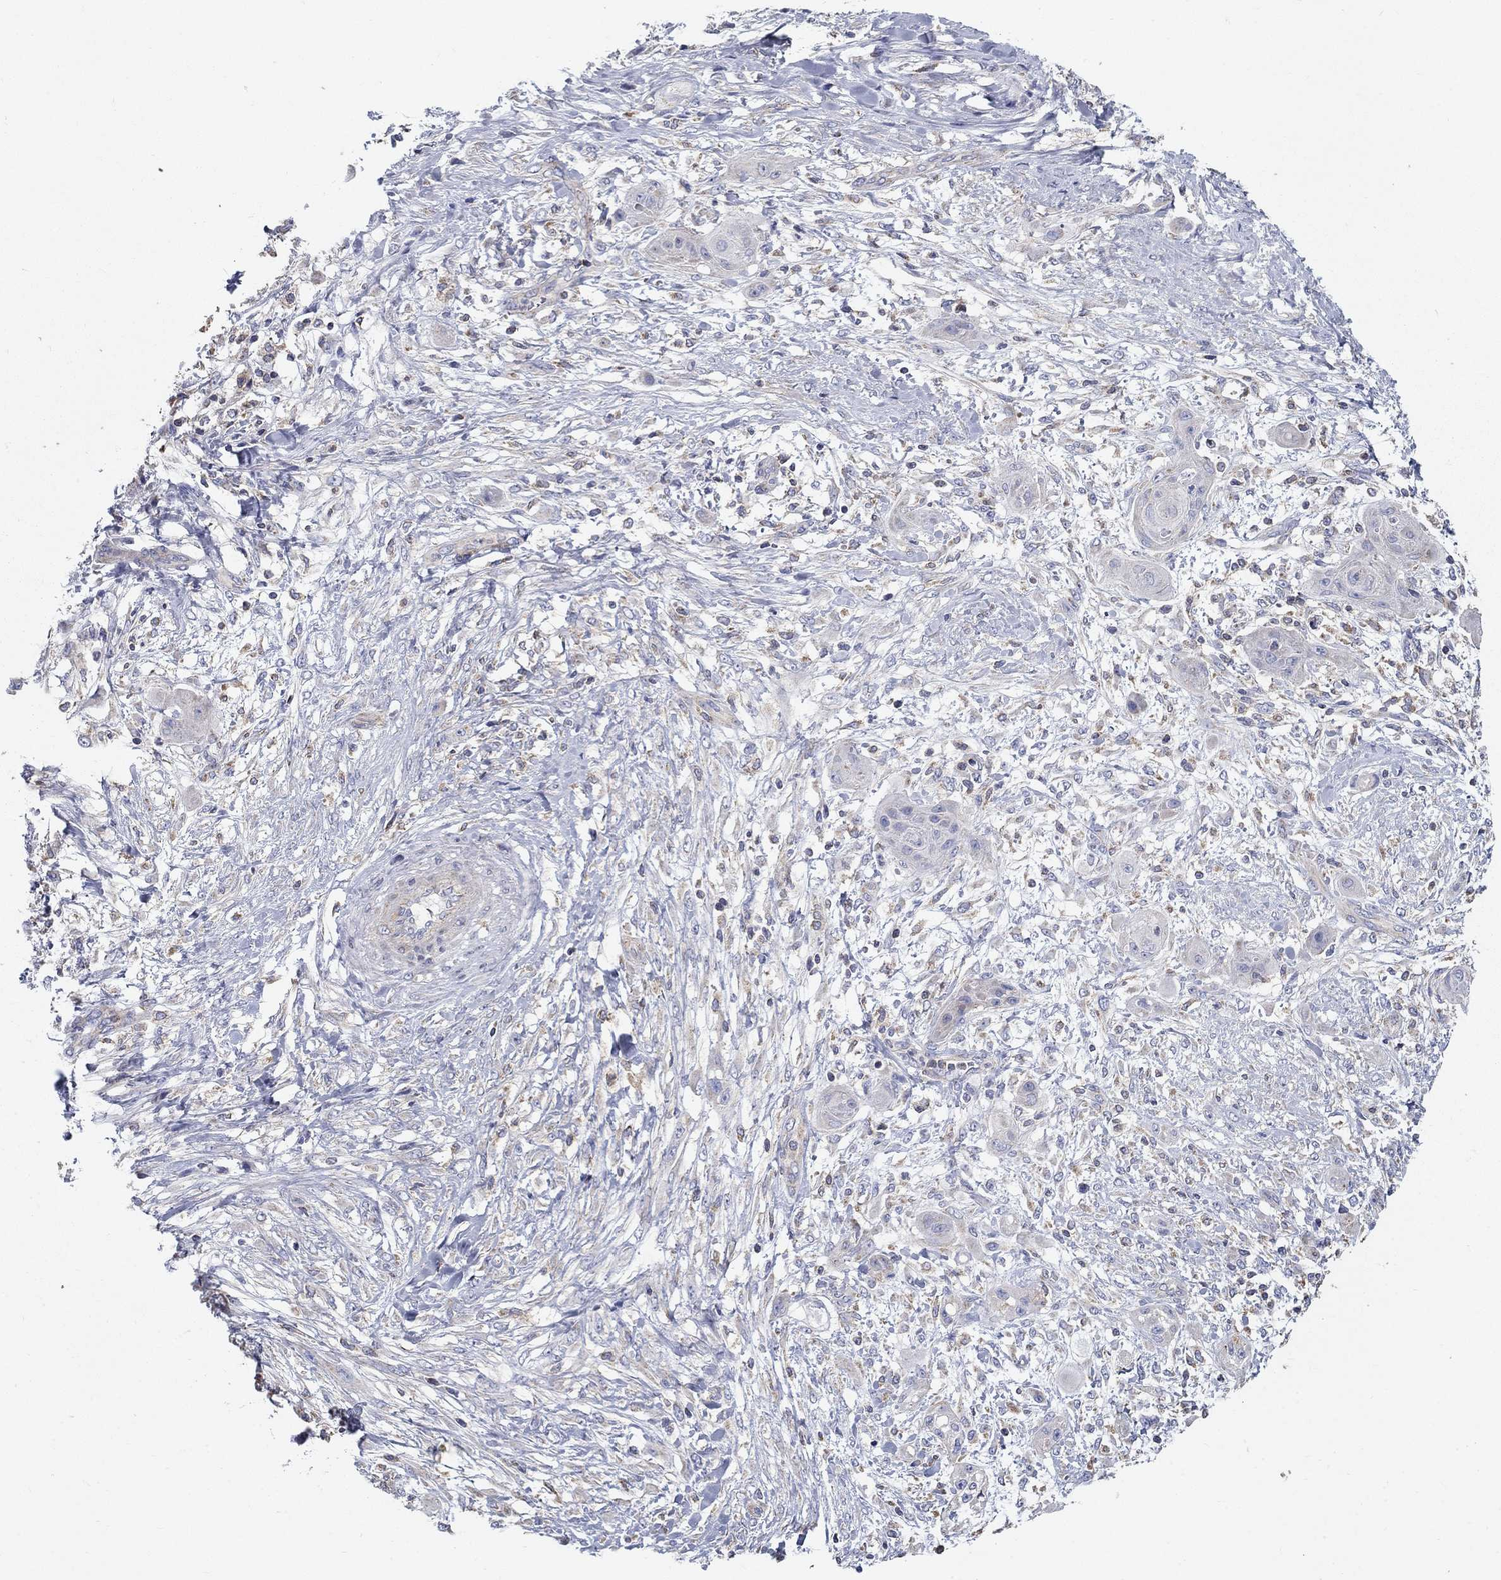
{"staining": {"intensity": "negative", "quantity": "none", "location": "none"}, "tissue": "skin cancer", "cell_type": "Tumor cells", "image_type": "cancer", "snomed": [{"axis": "morphology", "description": "Squamous cell carcinoma, NOS"}, {"axis": "topography", "description": "Skin"}], "caption": "Tumor cells show no significant protein expression in skin squamous cell carcinoma.", "gene": "NME5", "patient": {"sex": "male", "age": 62}}